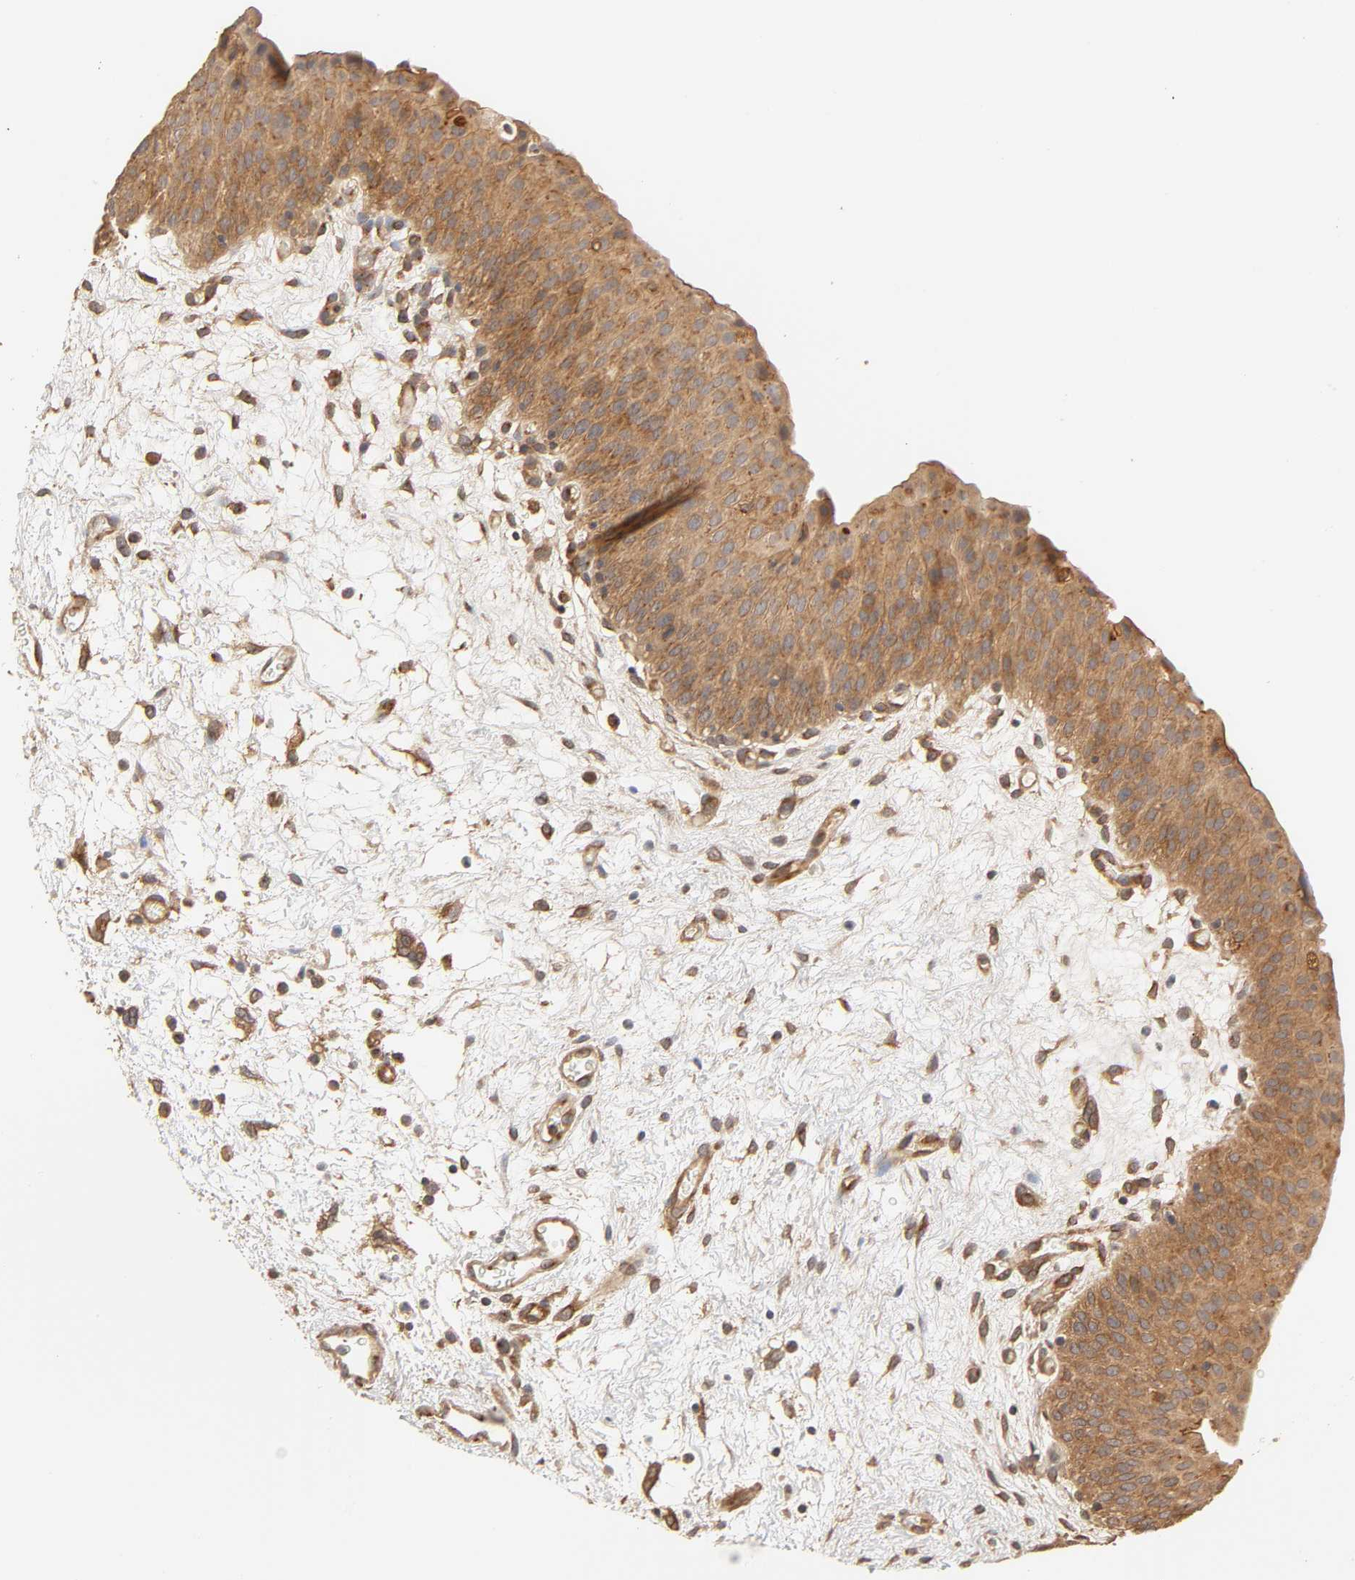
{"staining": {"intensity": "strong", "quantity": ">75%", "location": "cytoplasmic/membranous"}, "tissue": "urinary bladder", "cell_type": "Urothelial cells", "image_type": "normal", "snomed": [{"axis": "morphology", "description": "Normal tissue, NOS"}, {"axis": "morphology", "description": "Dysplasia, NOS"}, {"axis": "topography", "description": "Urinary bladder"}], "caption": "Human urinary bladder stained with a brown dye shows strong cytoplasmic/membranous positive expression in approximately >75% of urothelial cells.", "gene": "EPS8", "patient": {"sex": "male", "age": 35}}